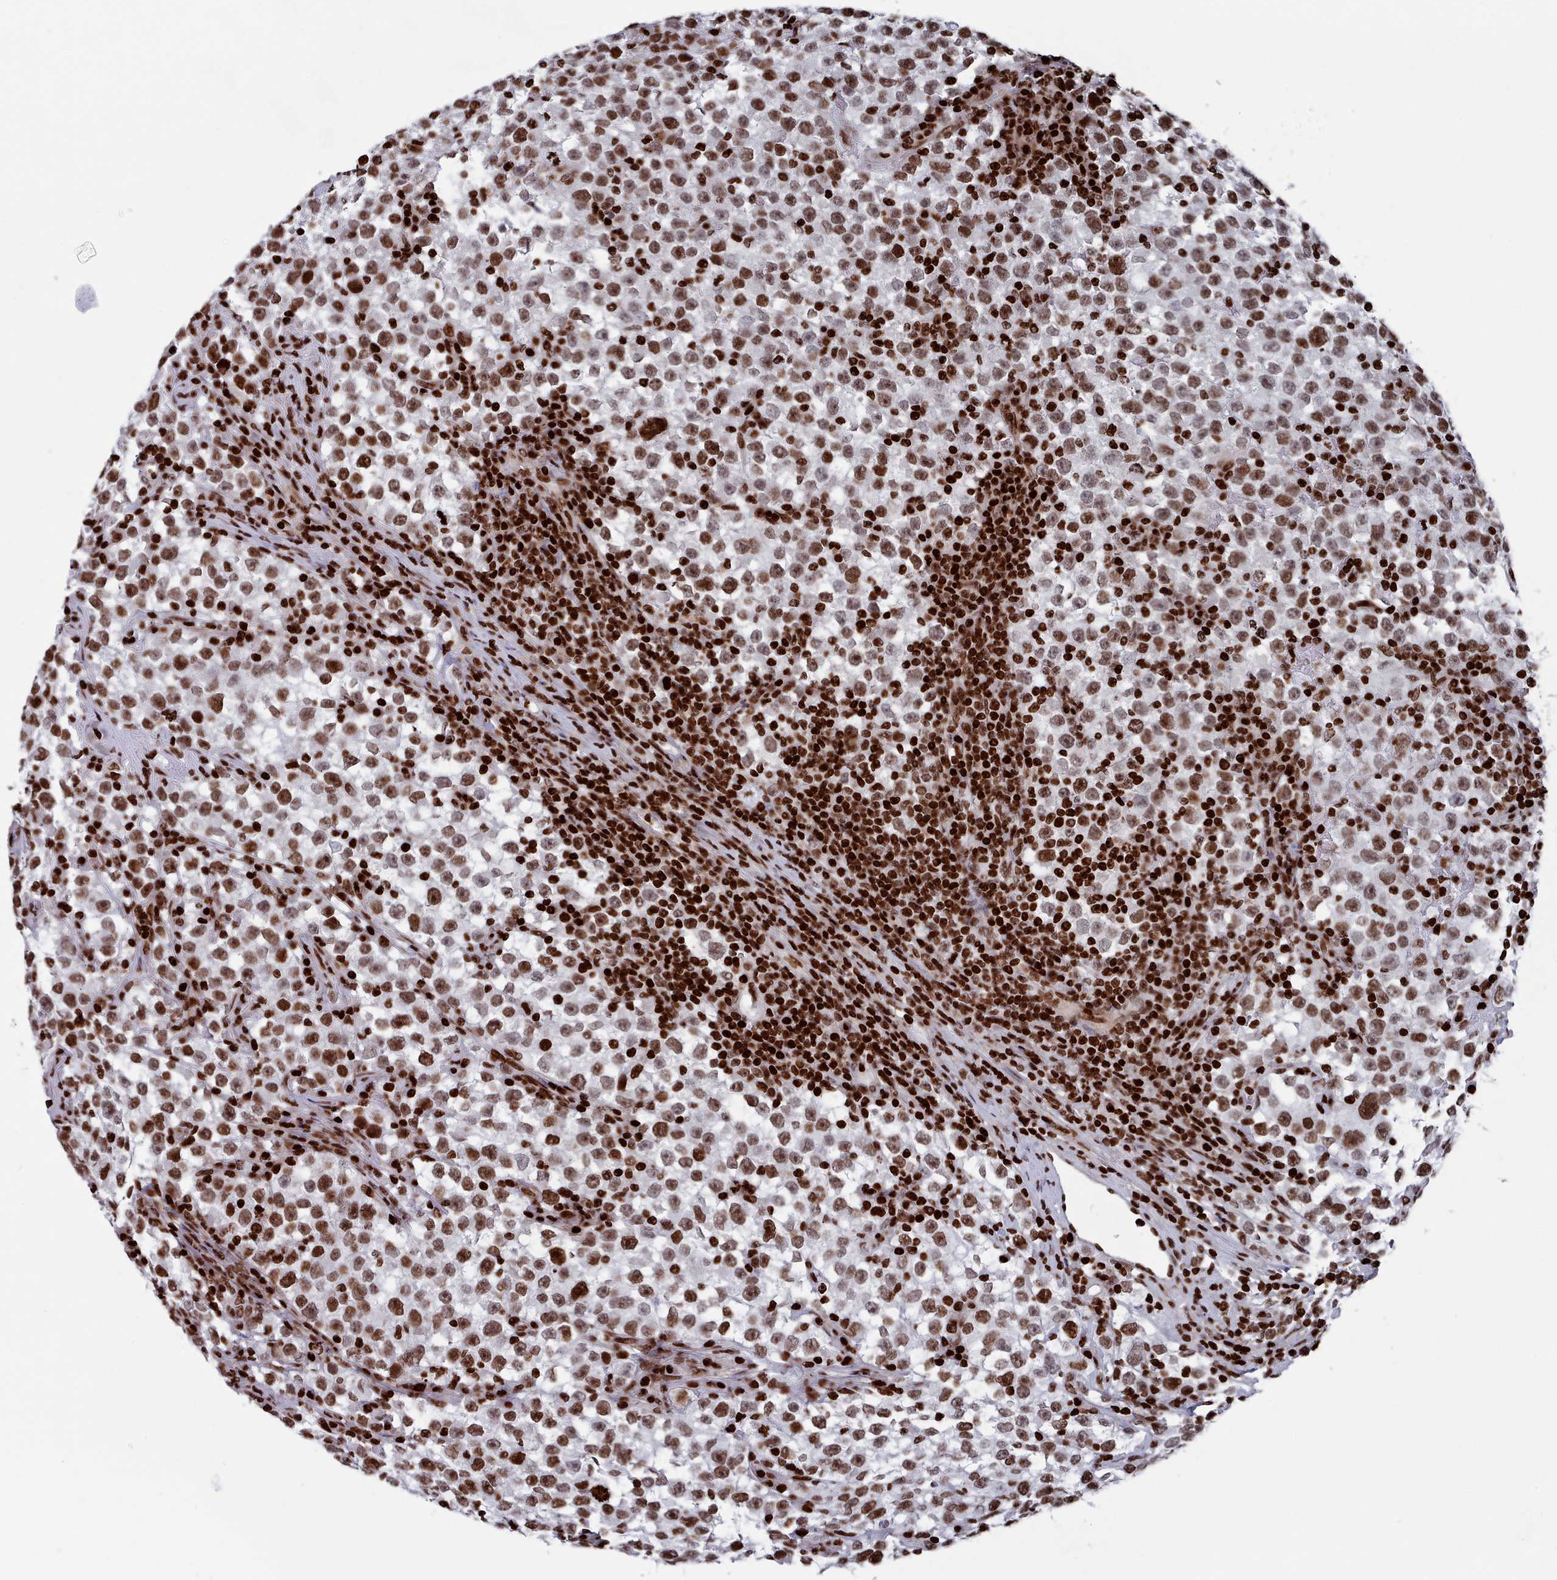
{"staining": {"intensity": "strong", "quantity": ">75%", "location": "nuclear"}, "tissue": "testis cancer", "cell_type": "Tumor cells", "image_type": "cancer", "snomed": [{"axis": "morphology", "description": "Seminoma, NOS"}, {"axis": "topography", "description": "Testis"}], "caption": "This photomicrograph demonstrates testis cancer (seminoma) stained with immunohistochemistry to label a protein in brown. The nuclear of tumor cells show strong positivity for the protein. Nuclei are counter-stained blue.", "gene": "PCDHB12", "patient": {"sex": "male", "age": 22}}